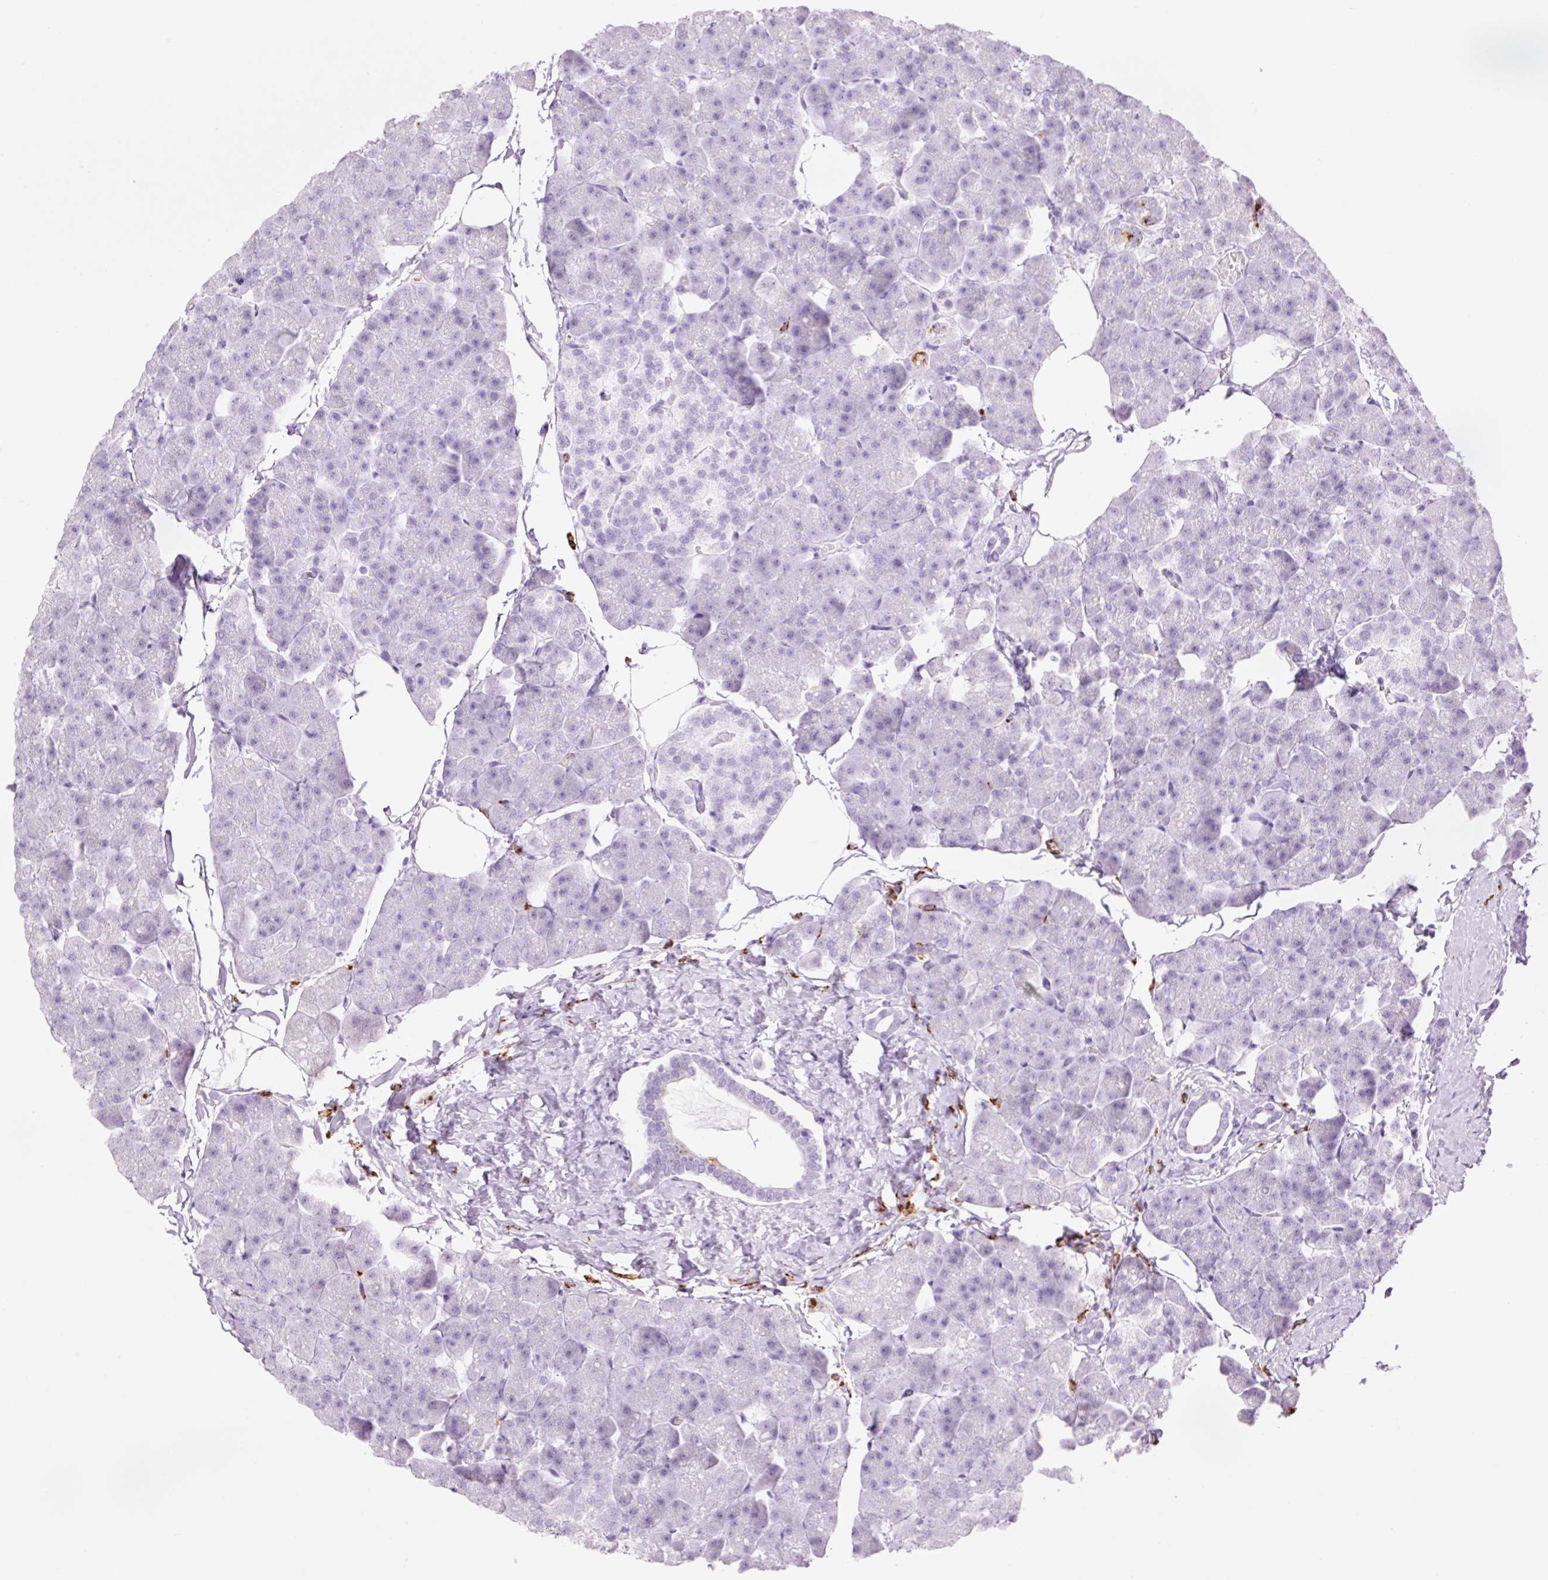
{"staining": {"intensity": "strong", "quantity": "<25%", "location": "cytoplasmic/membranous"}, "tissue": "pancreas", "cell_type": "Exocrine glandular cells", "image_type": "normal", "snomed": [{"axis": "morphology", "description": "Normal tissue, NOS"}, {"axis": "topography", "description": "Pancreas"}], "caption": "This micrograph demonstrates normal pancreas stained with immunohistochemistry to label a protein in brown. The cytoplasmic/membranous of exocrine glandular cells show strong positivity for the protein. Nuclei are counter-stained blue.", "gene": "LYZ", "patient": {"sex": "male", "age": 35}}